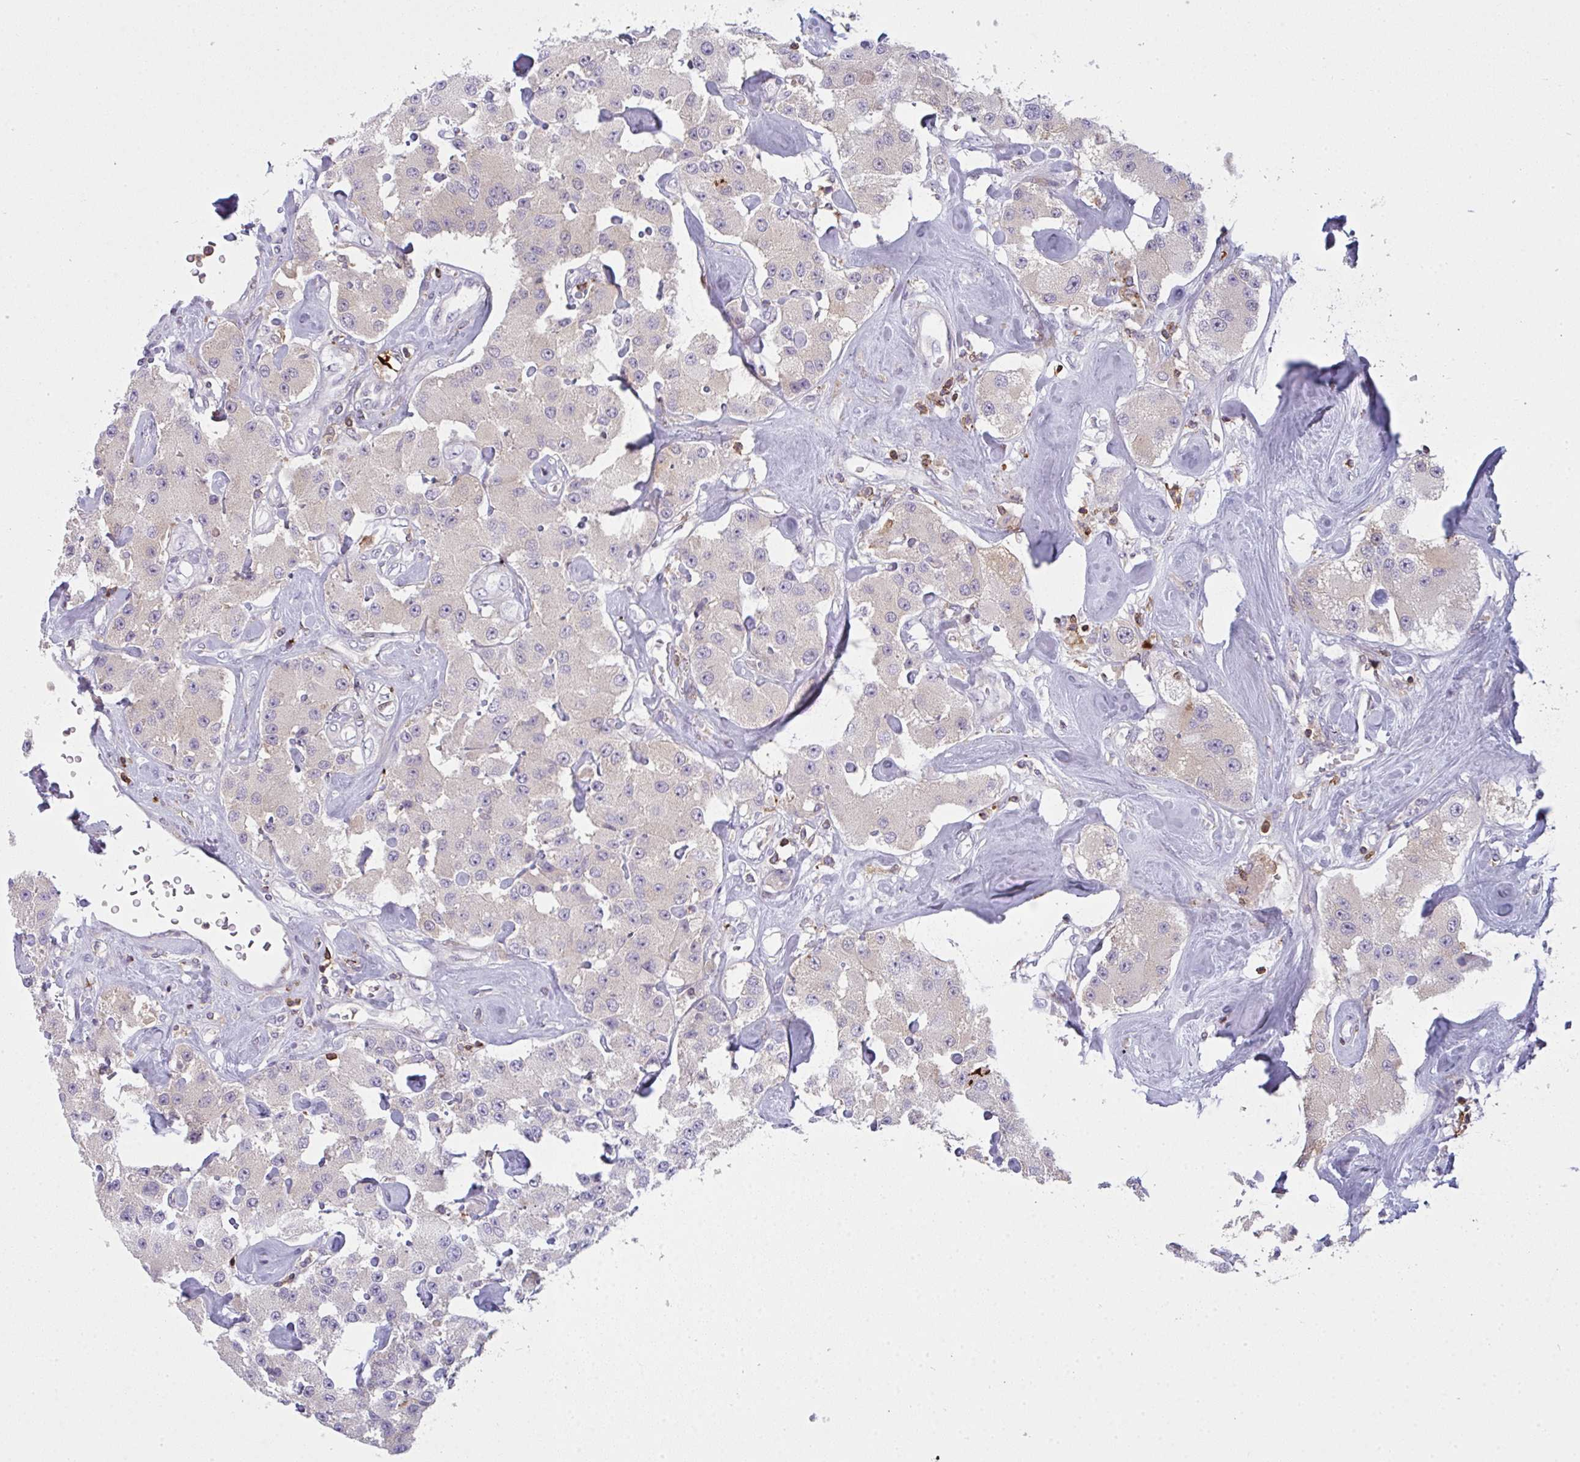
{"staining": {"intensity": "negative", "quantity": "none", "location": "none"}, "tissue": "carcinoid", "cell_type": "Tumor cells", "image_type": "cancer", "snomed": [{"axis": "morphology", "description": "Carcinoid, malignant, NOS"}, {"axis": "topography", "description": "Pancreas"}], "caption": "The IHC image has no significant expression in tumor cells of carcinoid (malignant) tissue.", "gene": "CD80", "patient": {"sex": "male", "age": 41}}